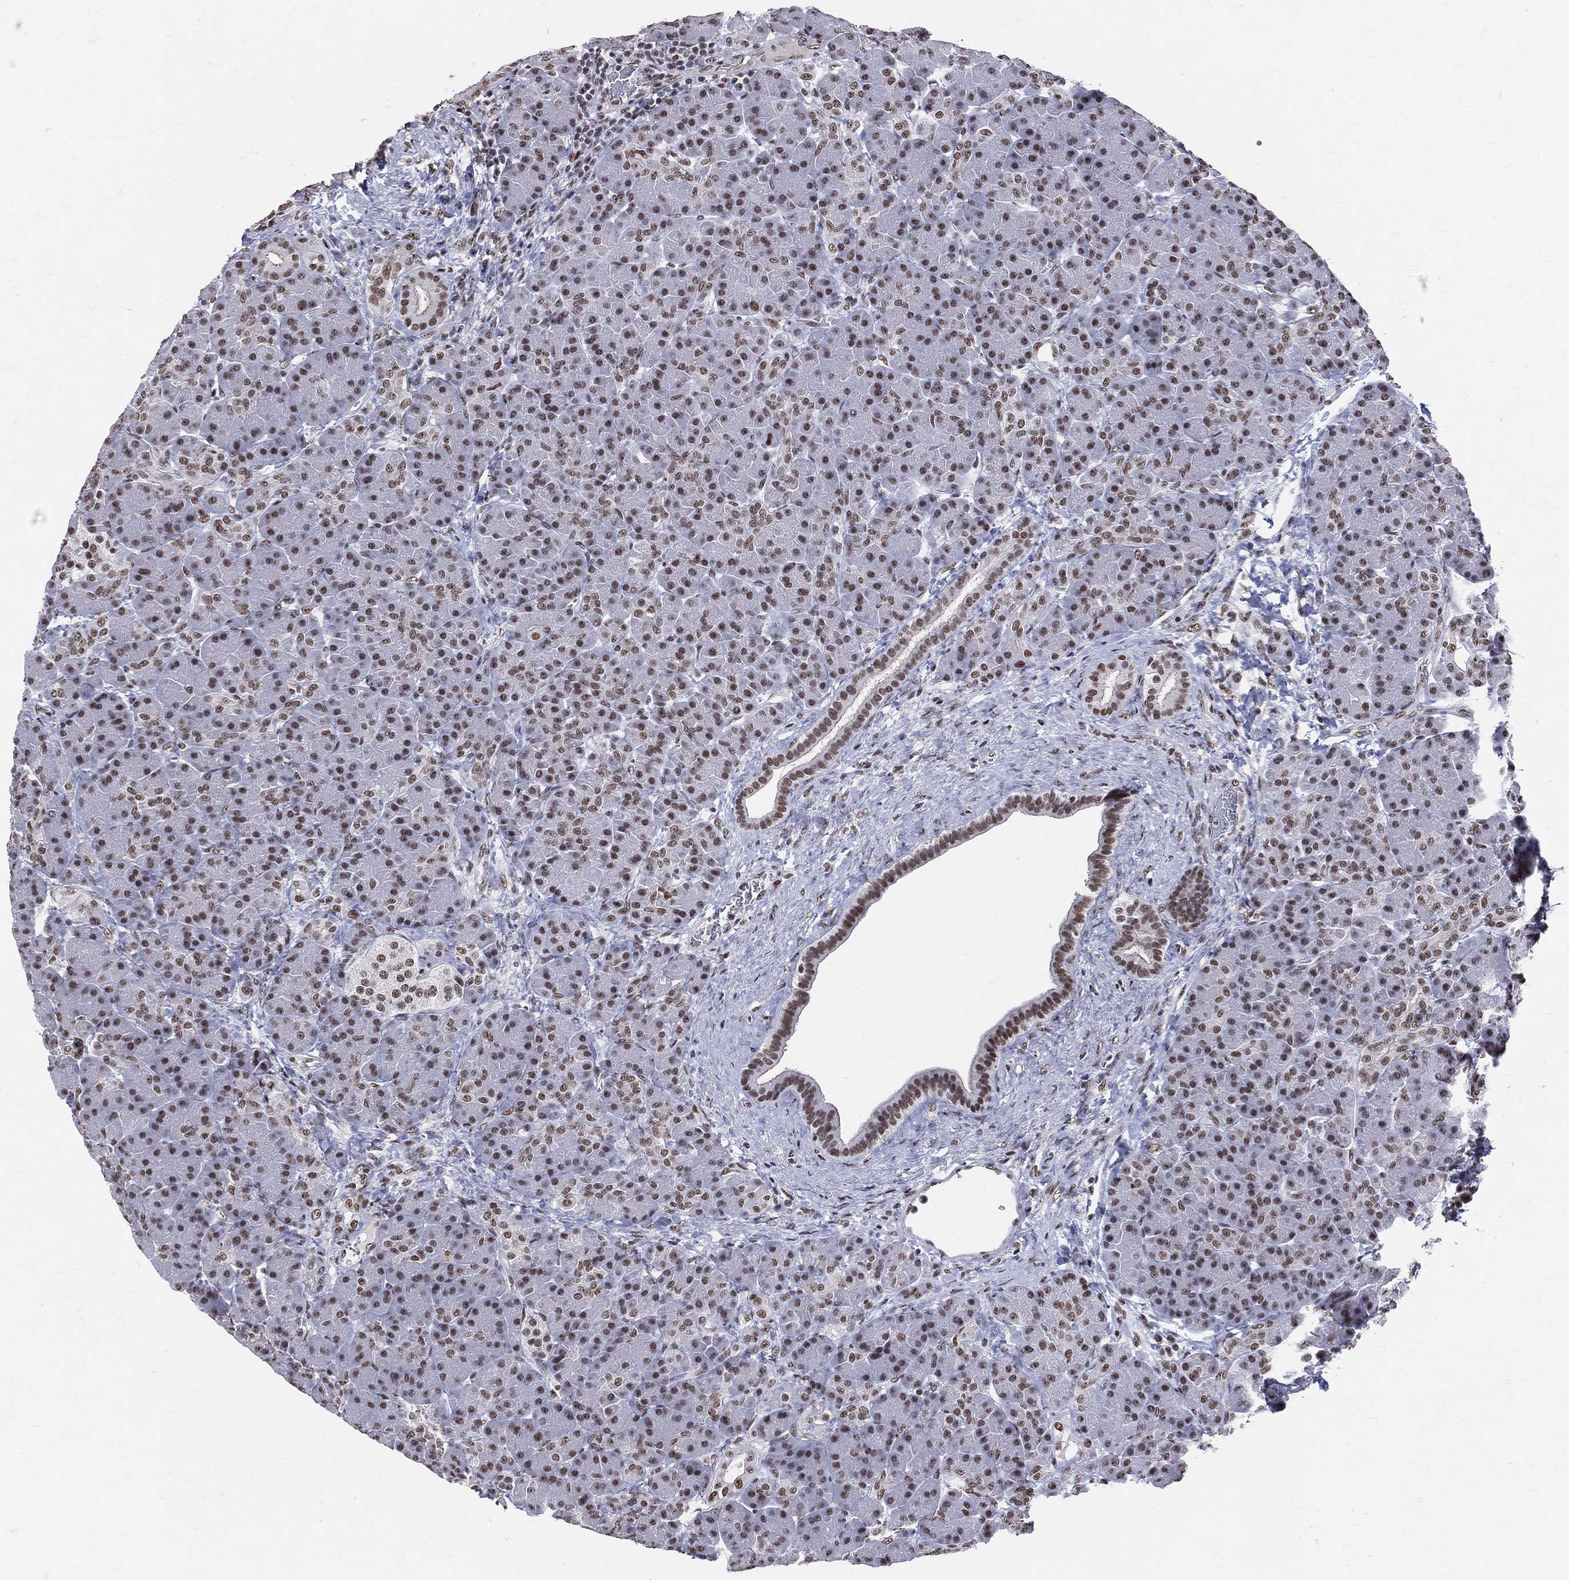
{"staining": {"intensity": "strong", "quantity": ">75%", "location": "nuclear"}, "tissue": "pancreas", "cell_type": "Exocrine glandular cells", "image_type": "normal", "snomed": [{"axis": "morphology", "description": "Normal tissue, NOS"}, {"axis": "topography", "description": "Pancreas"}], "caption": "This is a photomicrograph of immunohistochemistry staining of normal pancreas, which shows strong expression in the nuclear of exocrine glandular cells.", "gene": "CDK7", "patient": {"sex": "female", "age": 63}}